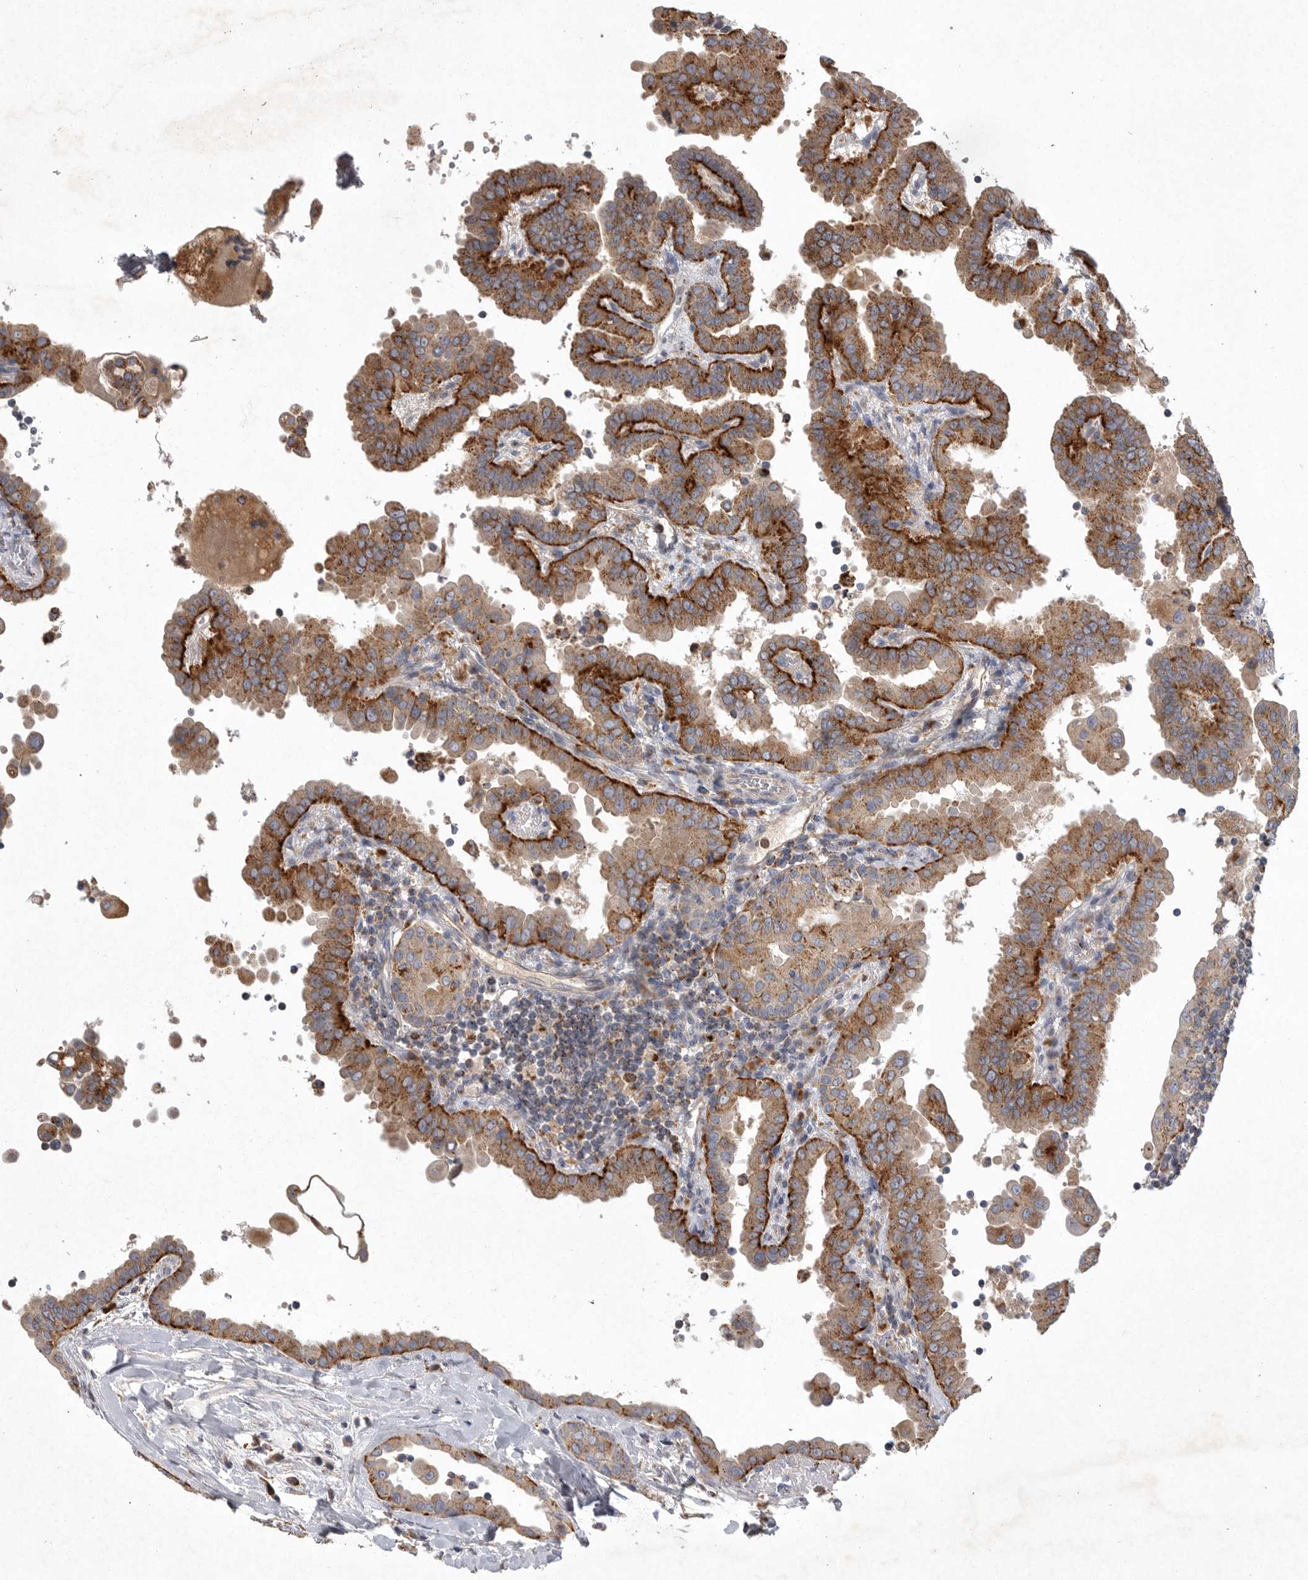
{"staining": {"intensity": "strong", "quantity": ">75%", "location": "cytoplasmic/membranous"}, "tissue": "thyroid cancer", "cell_type": "Tumor cells", "image_type": "cancer", "snomed": [{"axis": "morphology", "description": "Papillary adenocarcinoma, NOS"}, {"axis": "topography", "description": "Thyroid gland"}], "caption": "Thyroid cancer (papillary adenocarcinoma) was stained to show a protein in brown. There is high levels of strong cytoplasmic/membranous staining in approximately >75% of tumor cells. (Stains: DAB in brown, nuclei in blue, Microscopy: brightfield microscopy at high magnification).", "gene": "LAMTOR3", "patient": {"sex": "male", "age": 33}}